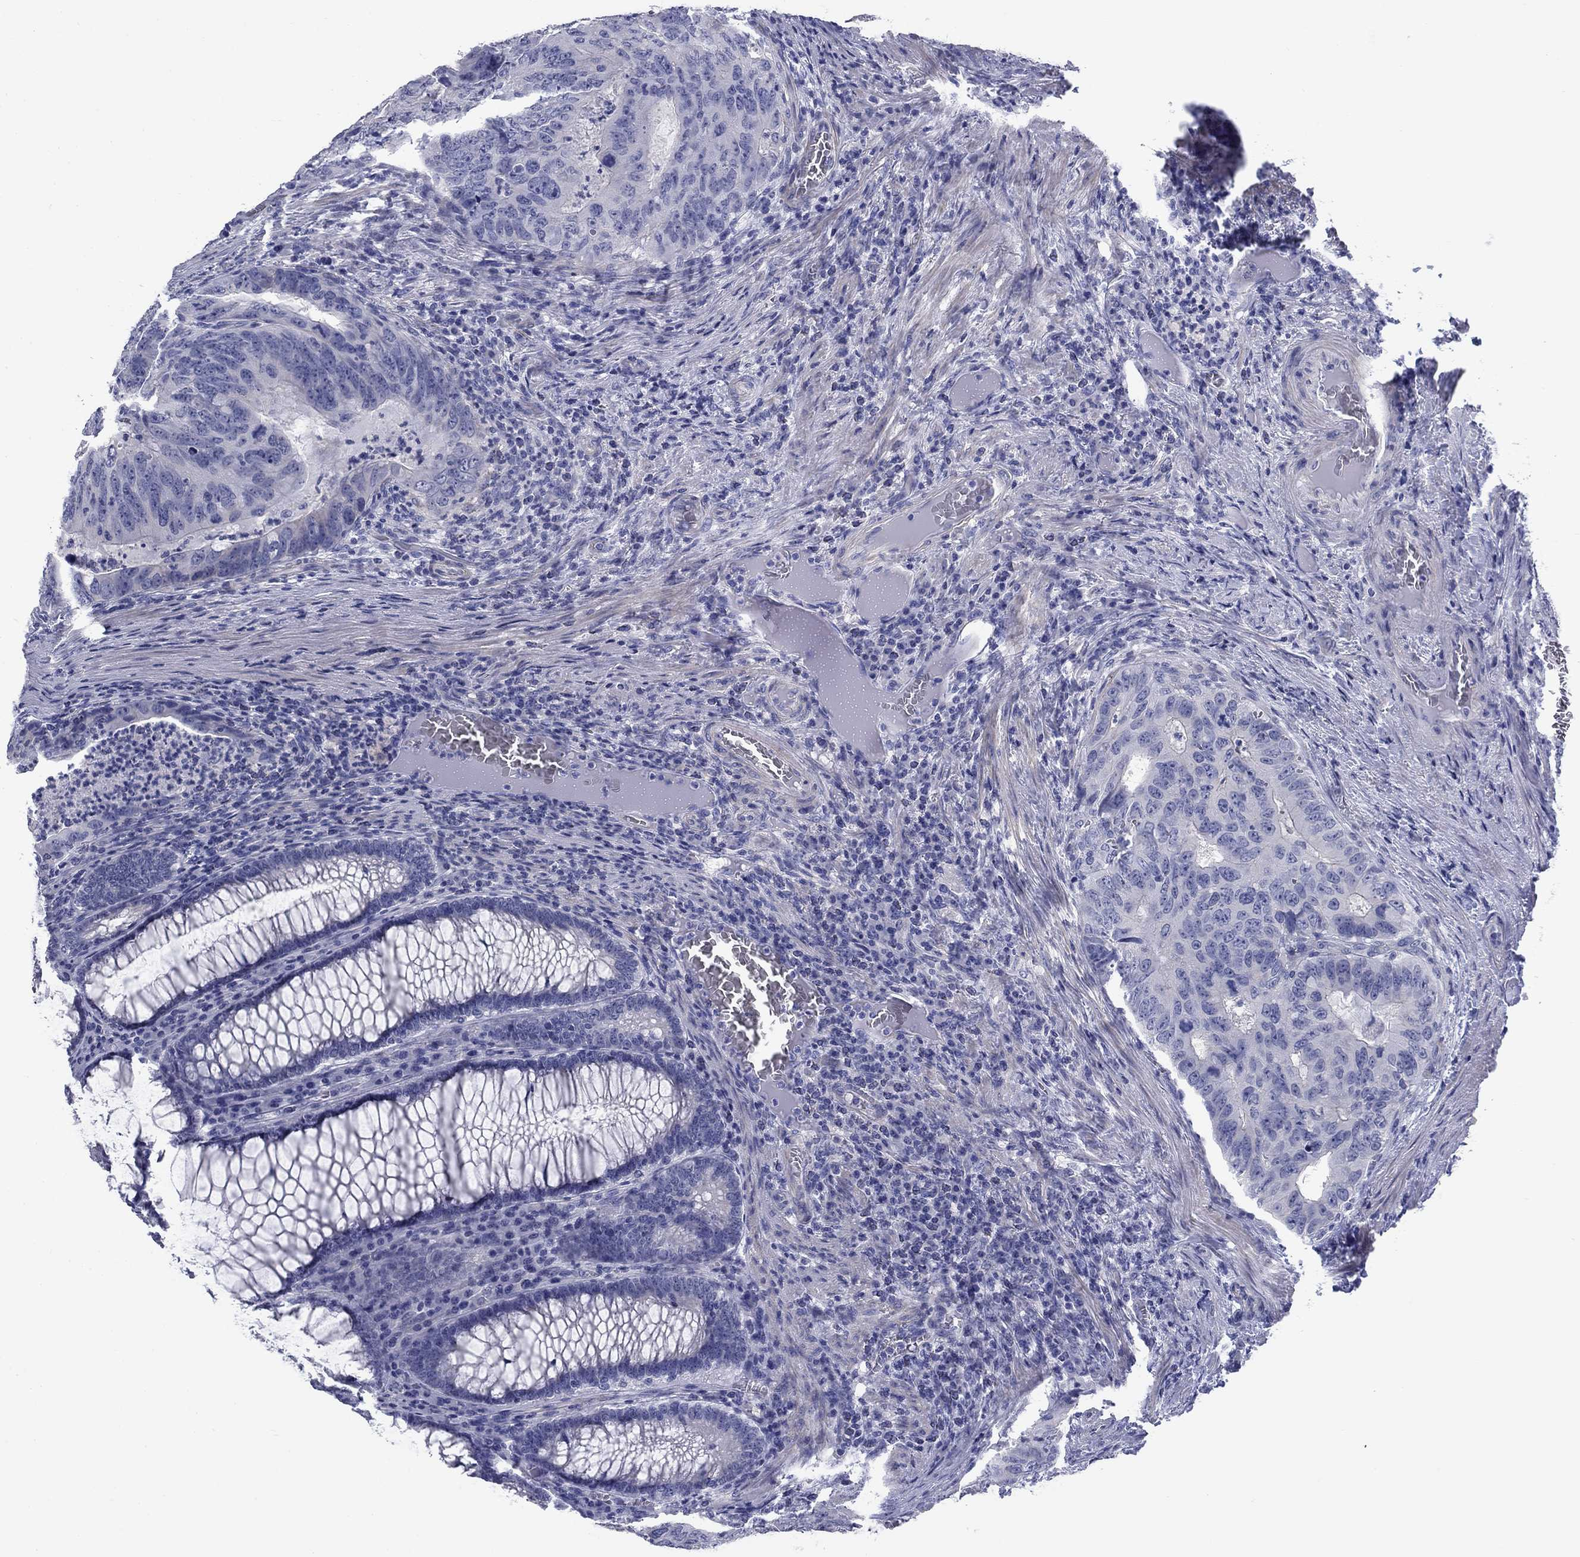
{"staining": {"intensity": "negative", "quantity": "none", "location": "none"}, "tissue": "colorectal cancer", "cell_type": "Tumor cells", "image_type": "cancer", "snomed": [{"axis": "morphology", "description": "Adenocarcinoma, NOS"}, {"axis": "topography", "description": "Colon"}], "caption": "High power microscopy histopathology image of an IHC photomicrograph of adenocarcinoma (colorectal), revealing no significant staining in tumor cells.", "gene": "PRKCG", "patient": {"sex": "male", "age": 79}}